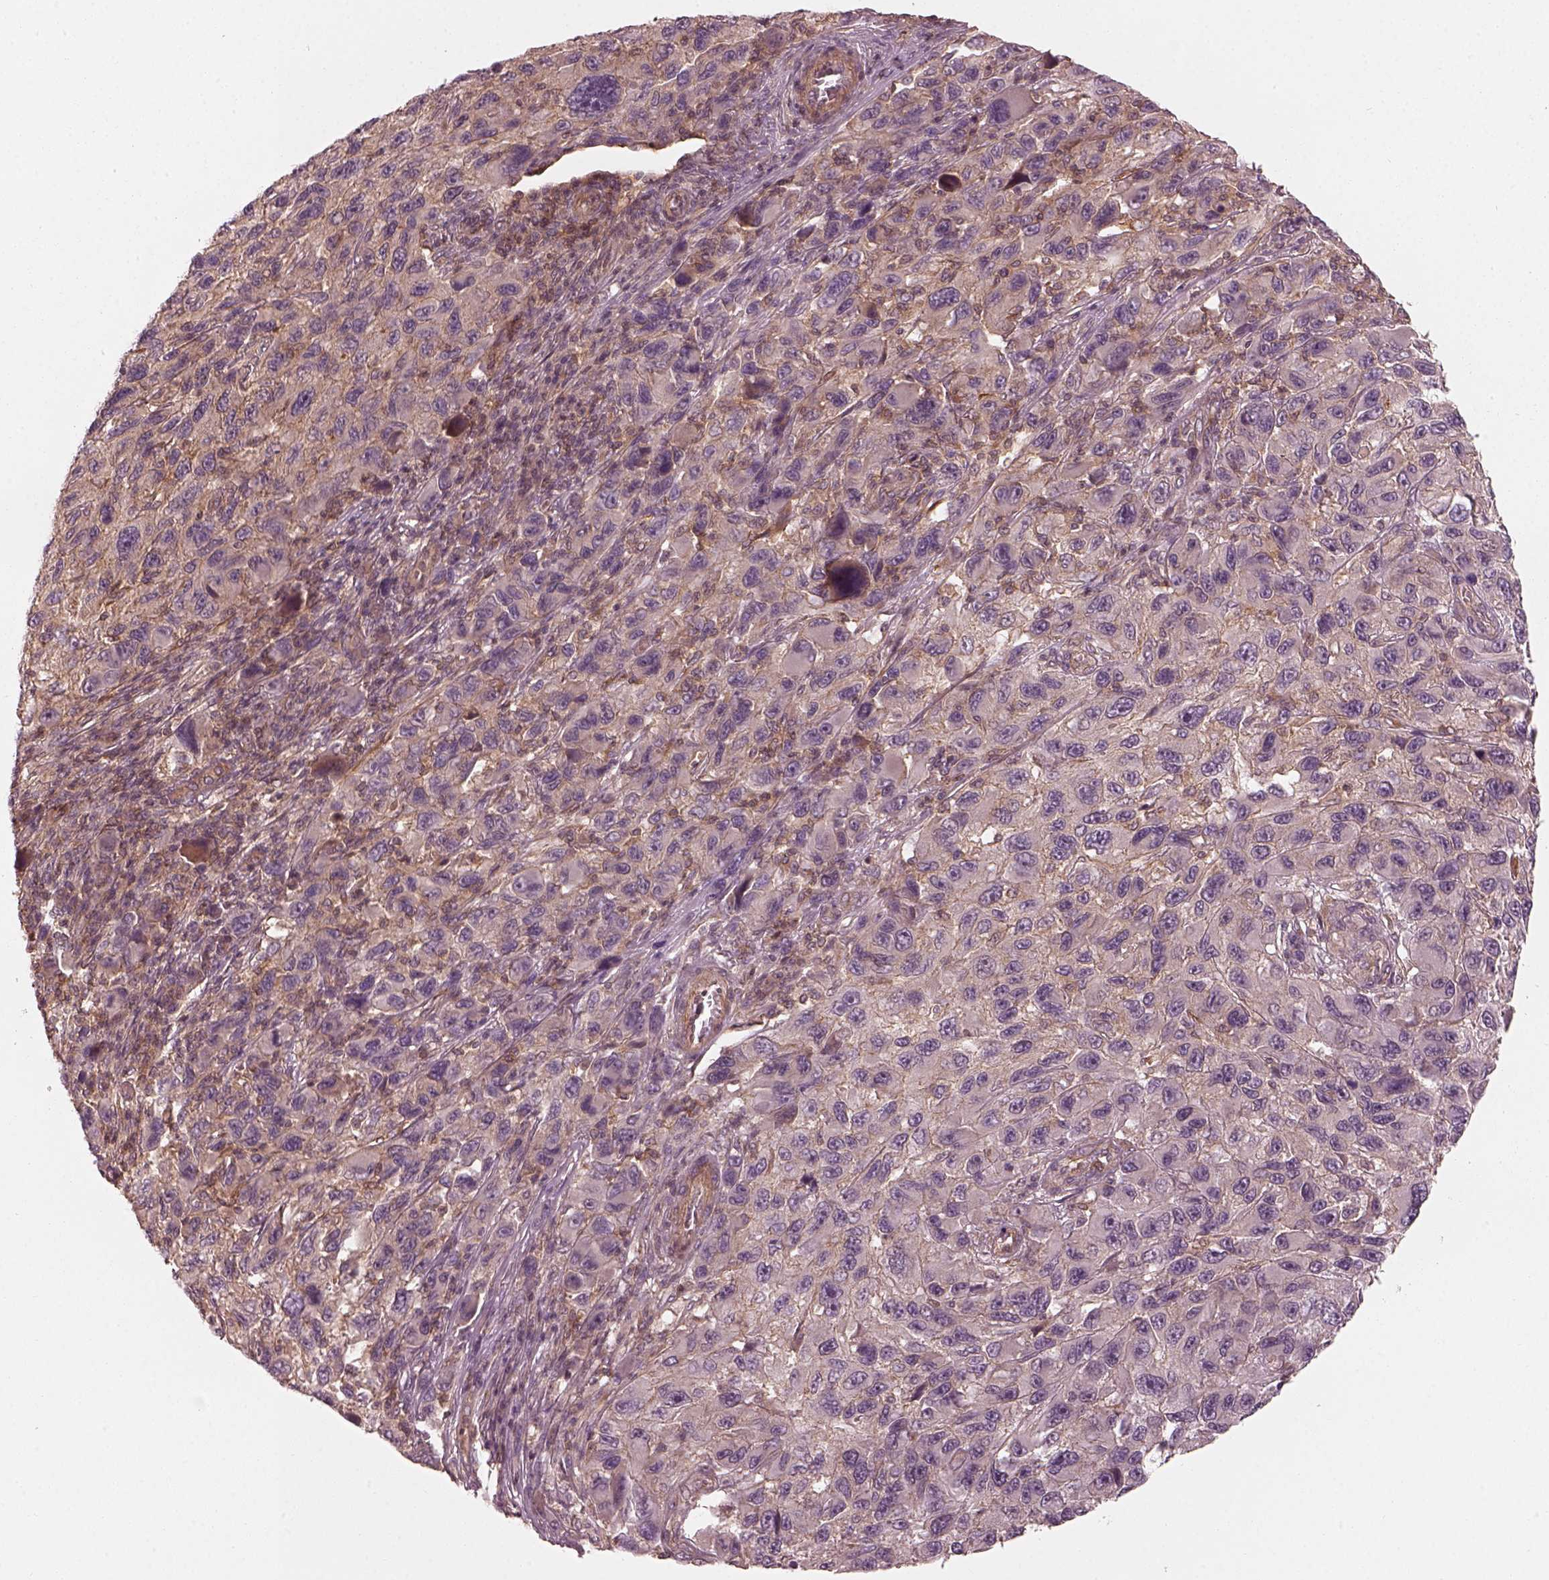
{"staining": {"intensity": "negative", "quantity": "none", "location": "none"}, "tissue": "melanoma", "cell_type": "Tumor cells", "image_type": "cancer", "snomed": [{"axis": "morphology", "description": "Malignant melanoma, NOS"}, {"axis": "topography", "description": "Skin"}], "caption": "Image shows no significant protein expression in tumor cells of malignant melanoma. (Stains: DAB immunohistochemistry with hematoxylin counter stain, Microscopy: brightfield microscopy at high magnification).", "gene": "FAM107B", "patient": {"sex": "male", "age": 53}}